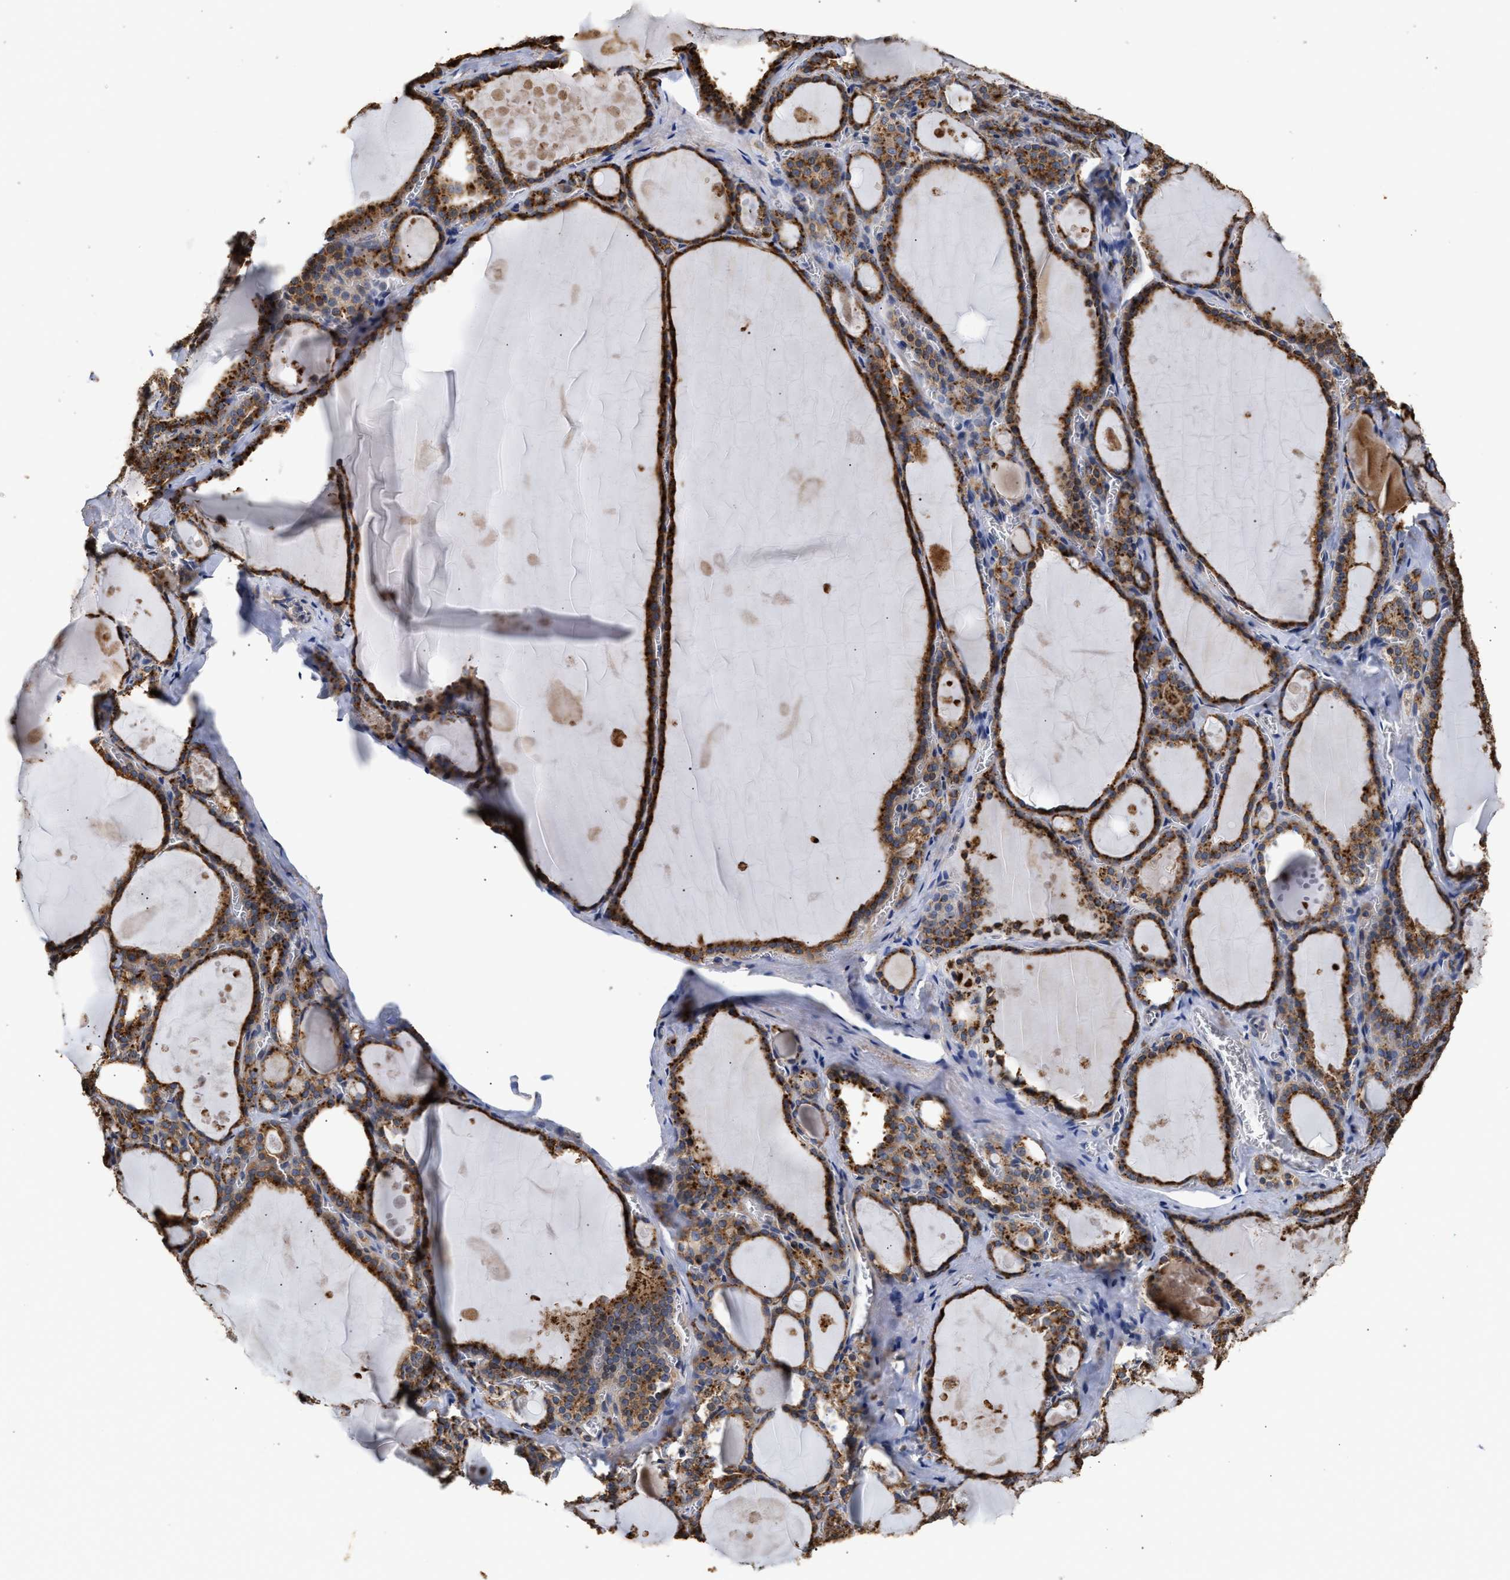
{"staining": {"intensity": "strong", "quantity": ">75%", "location": "cytoplasmic/membranous"}, "tissue": "thyroid gland", "cell_type": "Glandular cells", "image_type": "normal", "snomed": [{"axis": "morphology", "description": "Normal tissue, NOS"}, {"axis": "topography", "description": "Thyroid gland"}], "caption": "Immunohistochemistry (IHC) staining of benign thyroid gland, which displays high levels of strong cytoplasmic/membranous staining in about >75% of glandular cells indicating strong cytoplasmic/membranous protein positivity. The staining was performed using DAB (brown) for protein detection and nuclei were counterstained in hematoxylin (blue).", "gene": "GOSR1", "patient": {"sex": "male", "age": 56}}